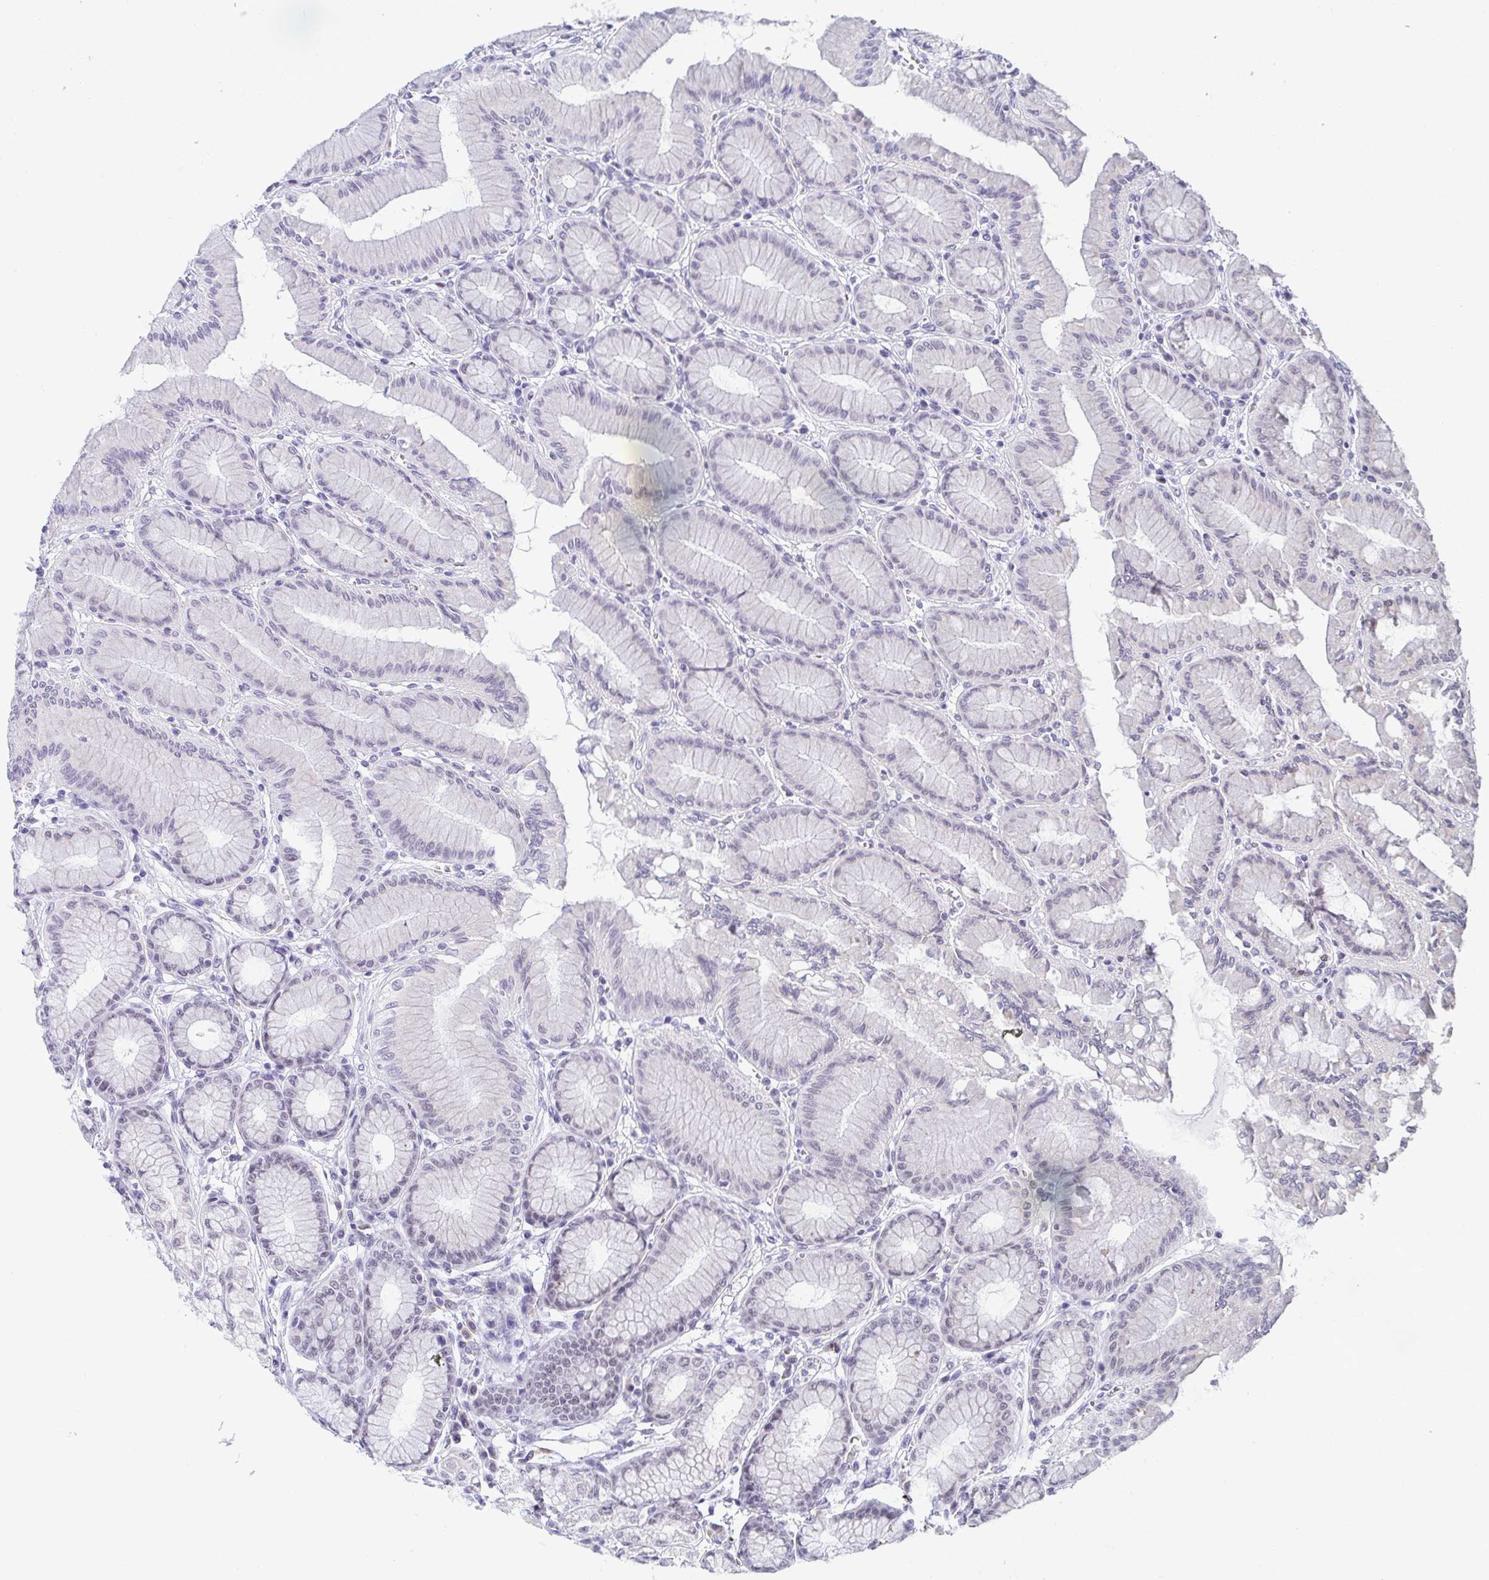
{"staining": {"intensity": "negative", "quantity": "none", "location": "none"}, "tissue": "stomach", "cell_type": "Glandular cells", "image_type": "normal", "snomed": [{"axis": "morphology", "description": "Normal tissue, NOS"}, {"axis": "topography", "description": "Stomach"}, {"axis": "topography", "description": "Stomach, lower"}], "caption": "DAB (3,3'-diaminobenzidine) immunohistochemical staining of unremarkable stomach exhibits no significant staining in glandular cells. (Stains: DAB IHC with hematoxylin counter stain, Microscopy: brightfield microscopy at high magnification).", "gene": "WDR72", "patient": {"sex": "male", "age": 76}}